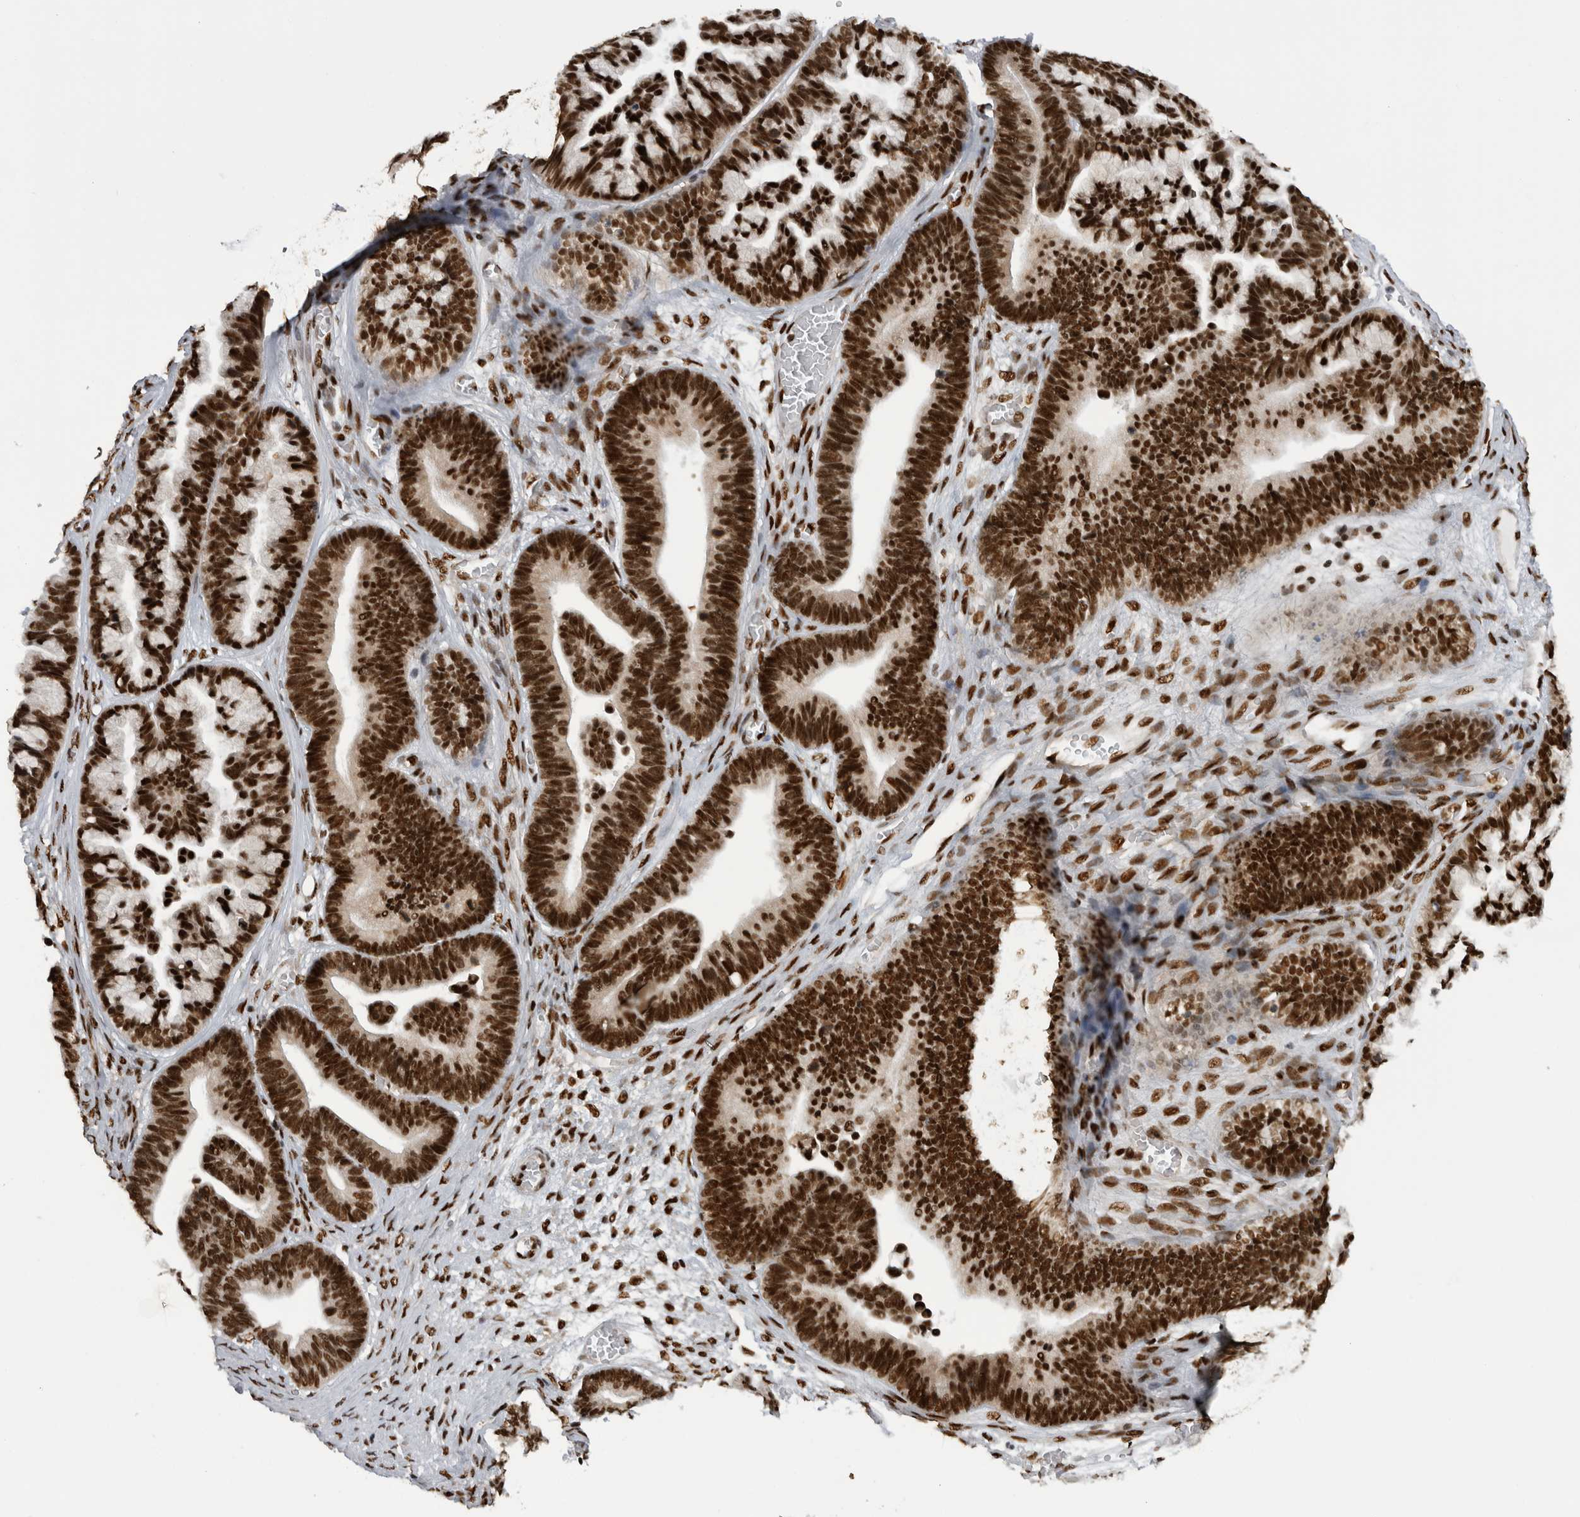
{"staining": {"intensity": "strong", "quantity": ">75%", "location": "nuclear"}, "tissue": "ovarian cancer", "cell_type": "Tumor cells", "image_type": "cancer", "snomed": [{"axis": "morphology", "description": "Cystadenocarcinoma, serous, NOS"}, {"axis": "topography", "description": "Ovary"}], "caption": "Human ovarian serous cystadenocarcinoma stained for a protein (brown) displays strong nuclear positive positivity in approximately >75% of tumor cells.", "gene": "ZSCAN2", "patient": {"sex": "female", "age": 56}}